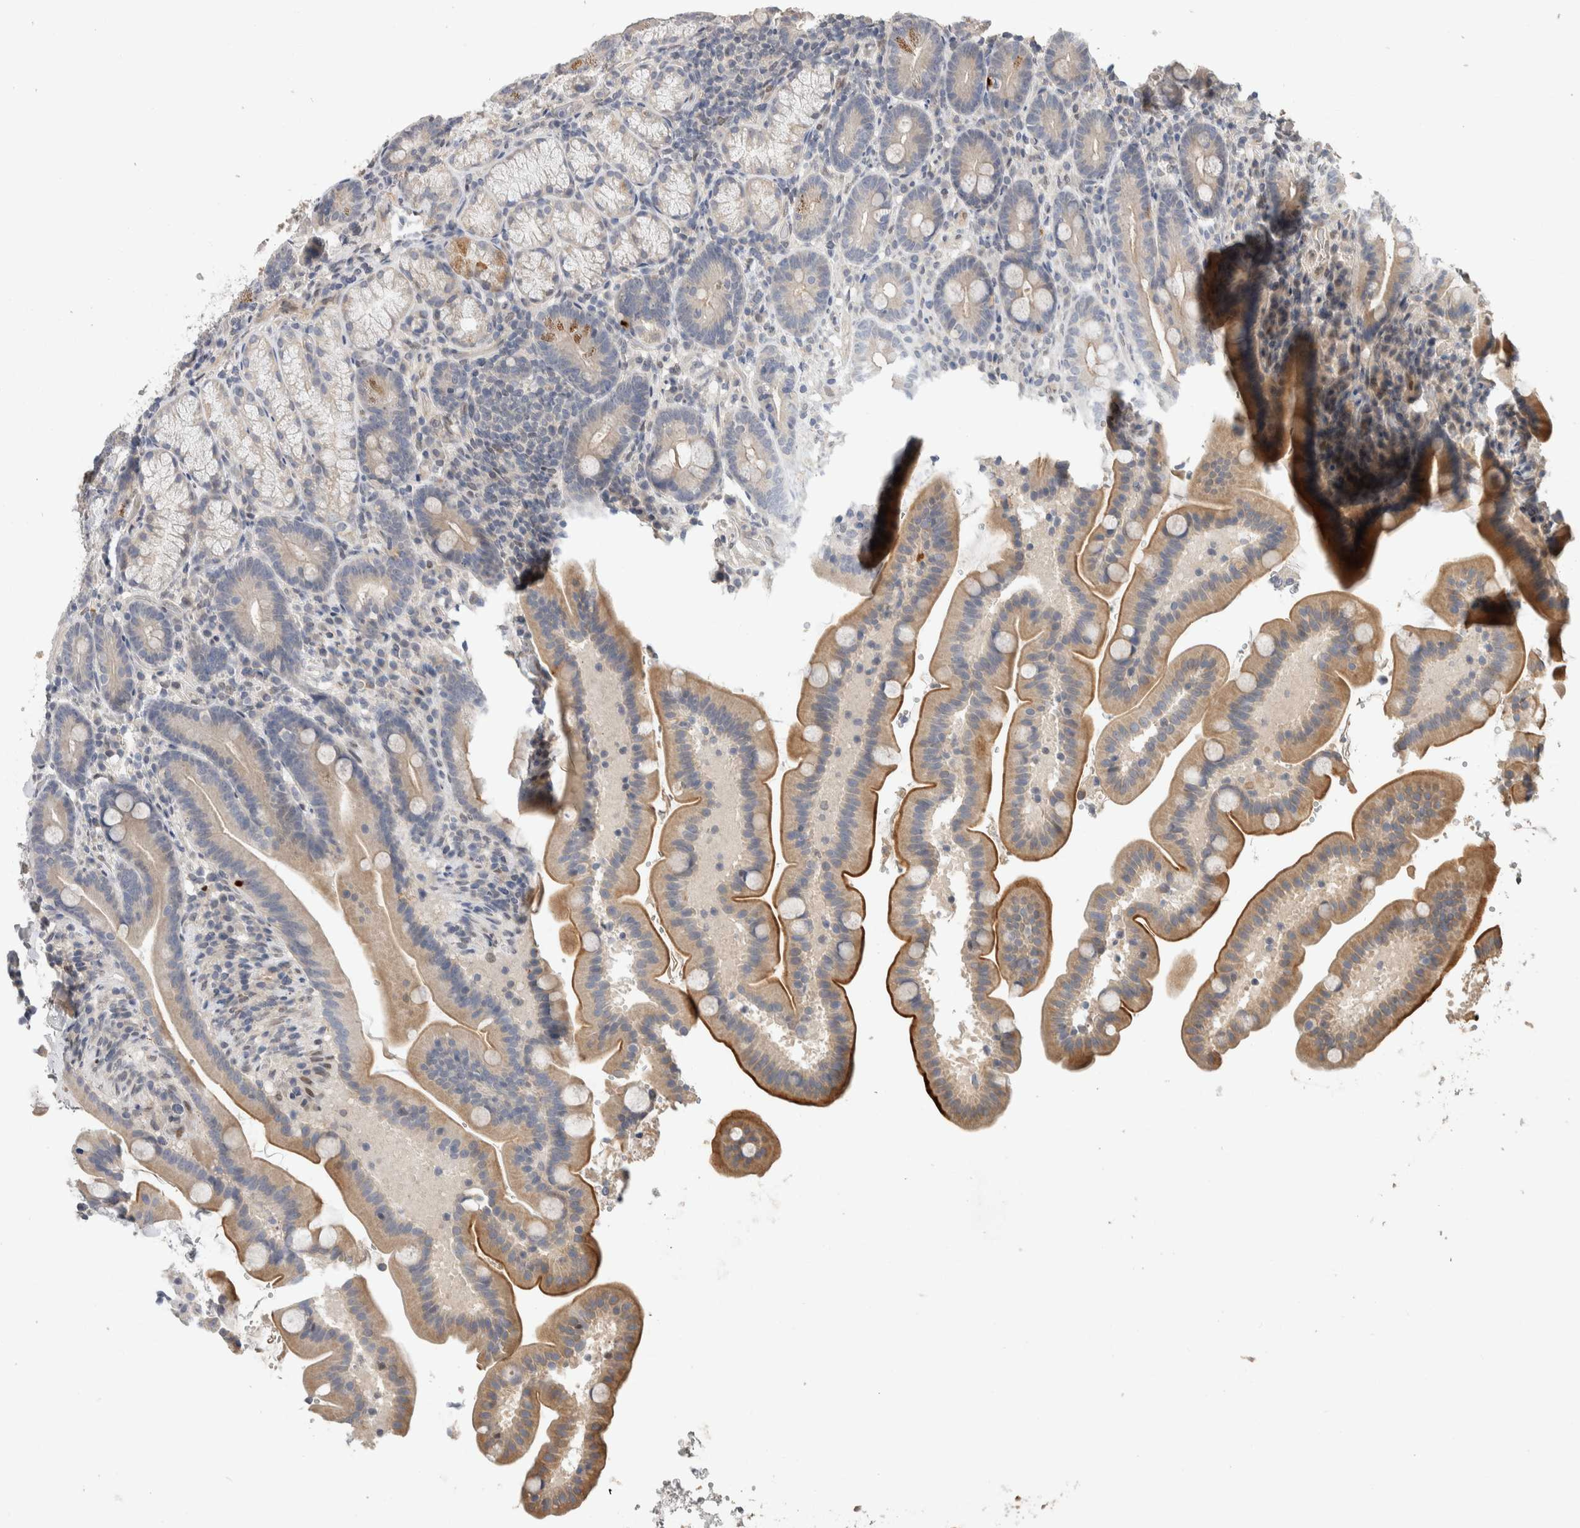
{"staining": {"intensity": "moderate", "quantity": "25%-75%", "location": "cytoplasmic/membranous"}, "tissue": "duodenum", "cell_type": "Glandular cells", "image_type": "normal", "snomed": [{"axis": "morphology", "description": "Normal tissue, NOS"}, {"axis": "topography", "description": "Duodenum"}], "caption": "Immunohistochemistry micrograph of unremarkable human duodenum stained for a protein (brown), which demonstrates medium levels of moderate cytoplasmic/membranous positivity in about 25%-75% of glandular cells.", "gene": "CYSRT1", "patient": {"sex": "male", "age": 54}}